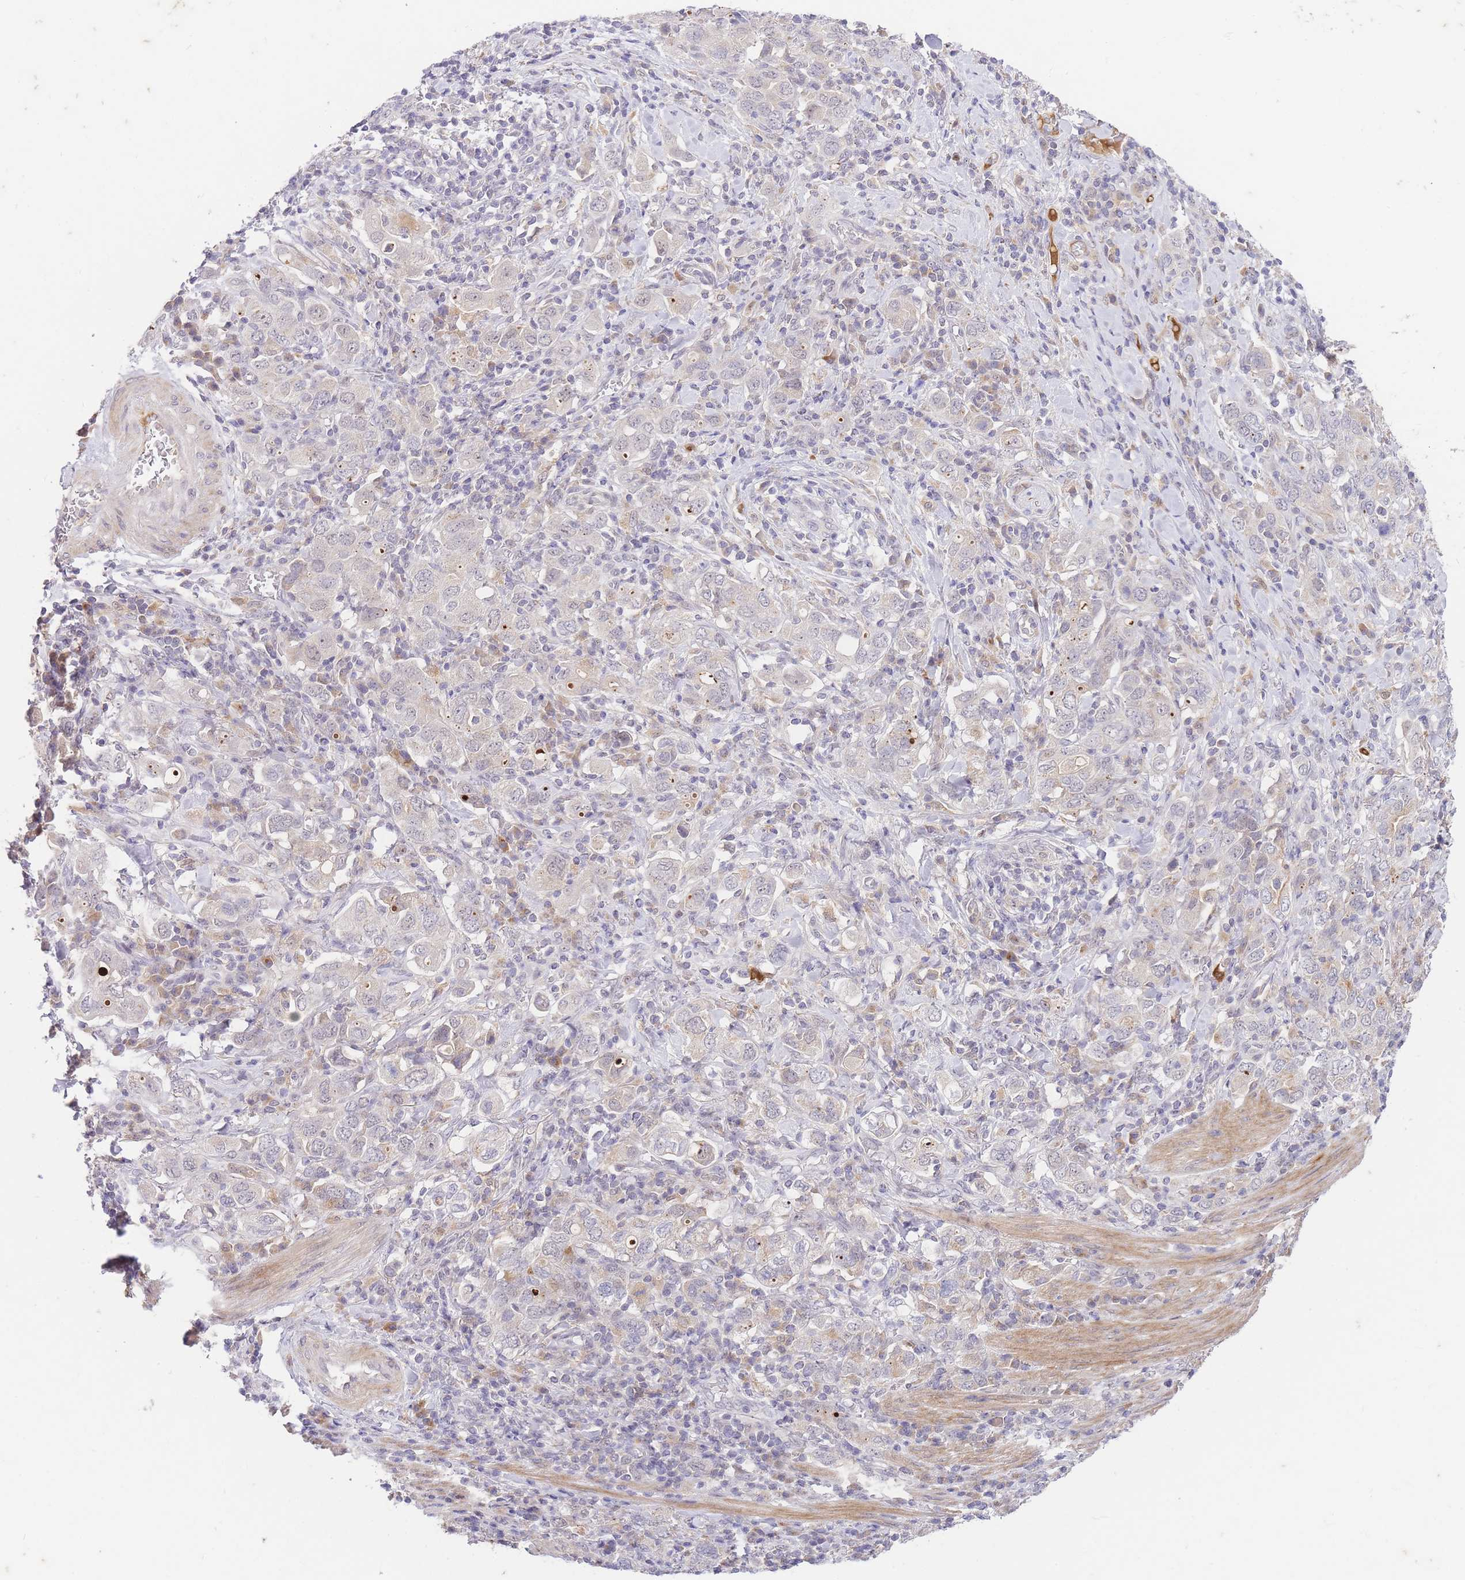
{"staining": {"intensity": "negative", "quantity": "none", "location": "none"}, "tissue": "stomach cancer", "cell_type": "Tumor cells", "image_type": "cancer", "snomed": [{"axis": "morphology", "description": "Adenocarcinoma, NOS"}, {"axis": "topography", "description": "Stomach, upper"}, {"axis": "topography", "description": "Stomach"}], "caption": "The image displays no staining of tumor cells in stomach cancer (adenocarcinoma).", "gene": "SLC25A33", "patient": {"sex": "male", "age": 62}}